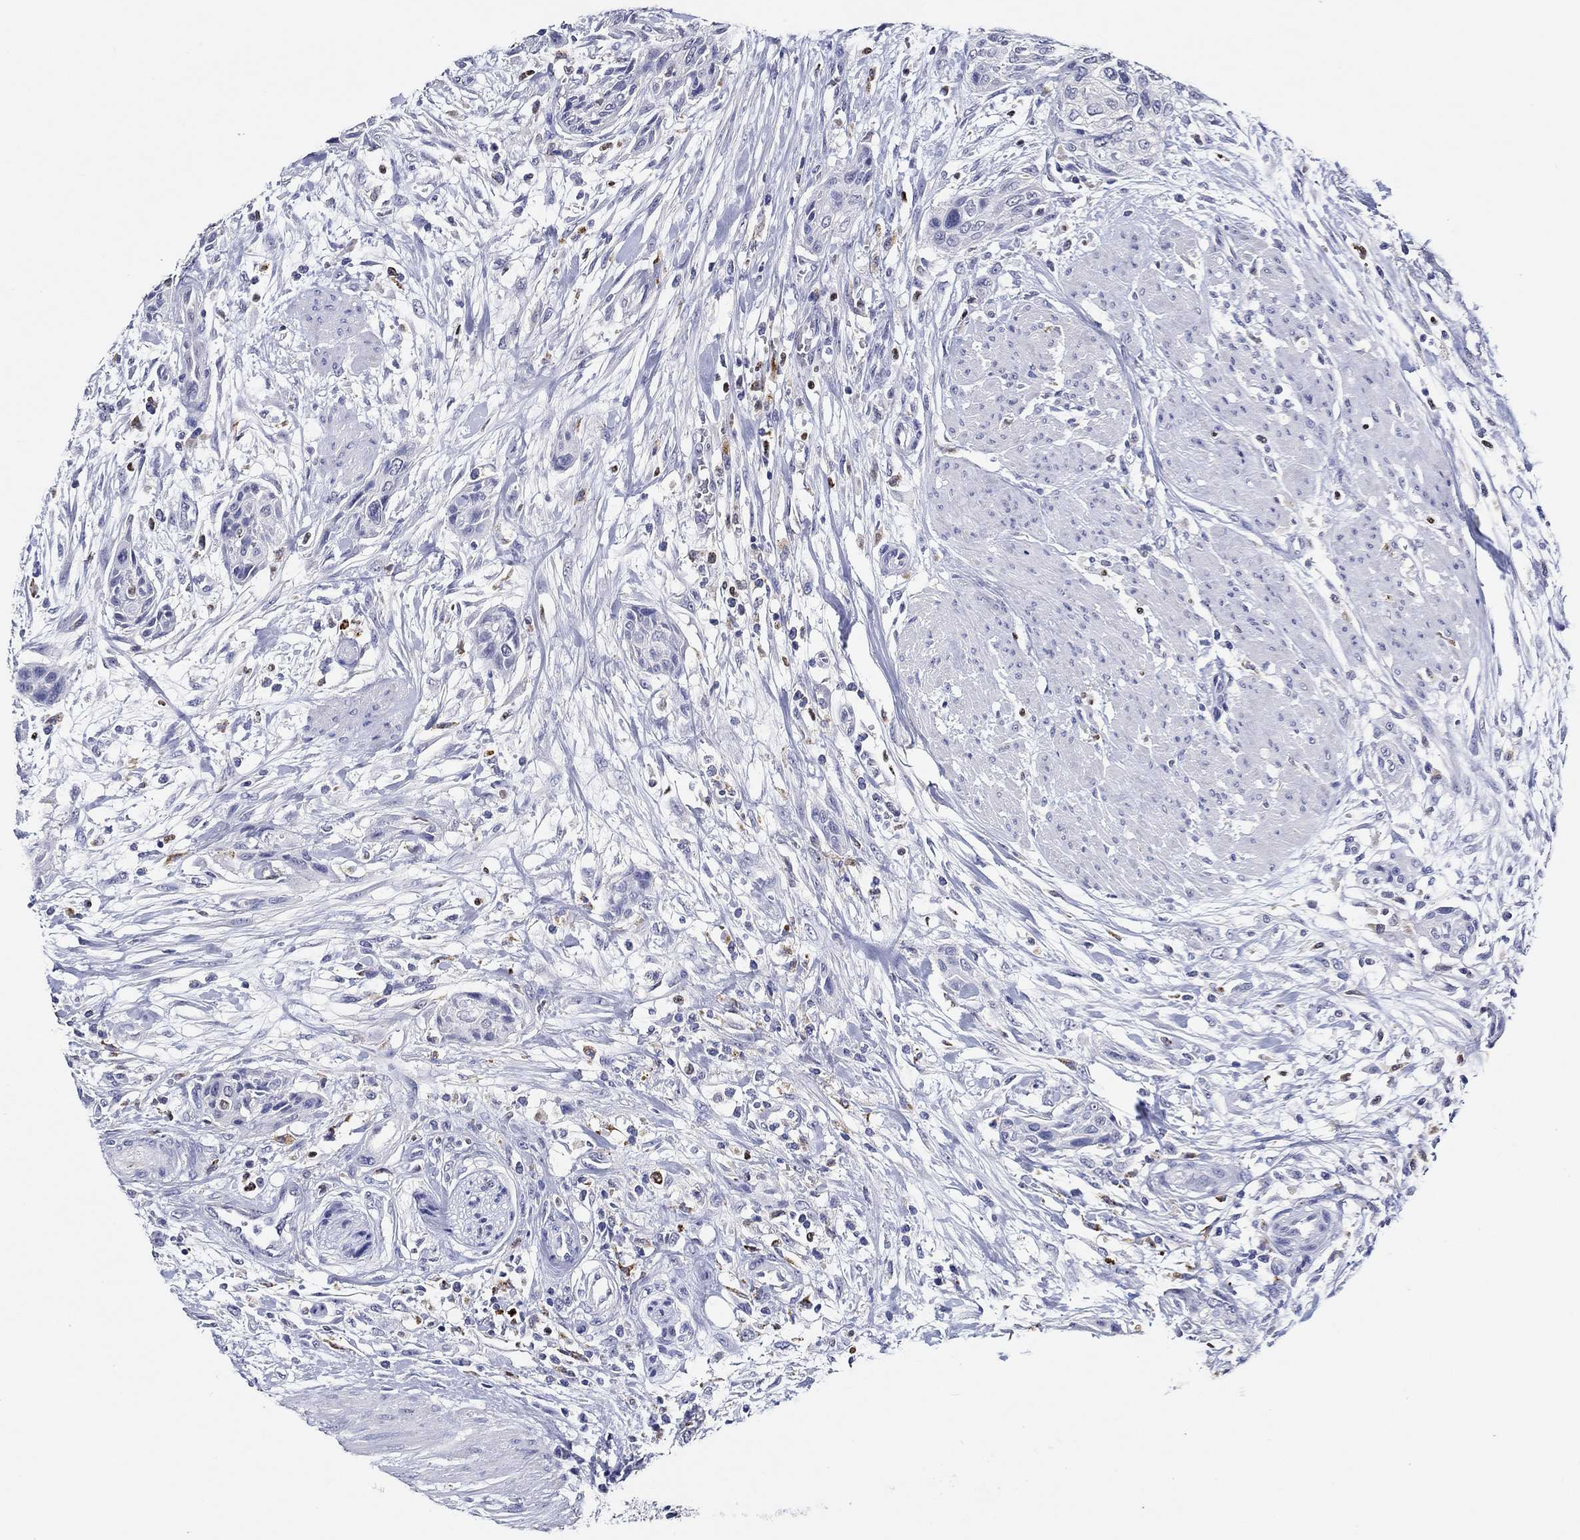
{"staining": {"intensity": "negative", "quantity": "none", "location": "none"}, "tissue": "urothelial cancer", "cell_type": "Tumor cells", "image_type": "cancer", "snomed": [{"axis": "morphology", "description": "Urothelial carcinoma, High grade"}, {"axis": "topography", "description": "Urinary bladder"}], "caption": "There is no significant expression in tumor cells of urothelial carcinoma (high-grade).", "gene": "GATA2", "patient": {"sex": "male", "age": 35}}